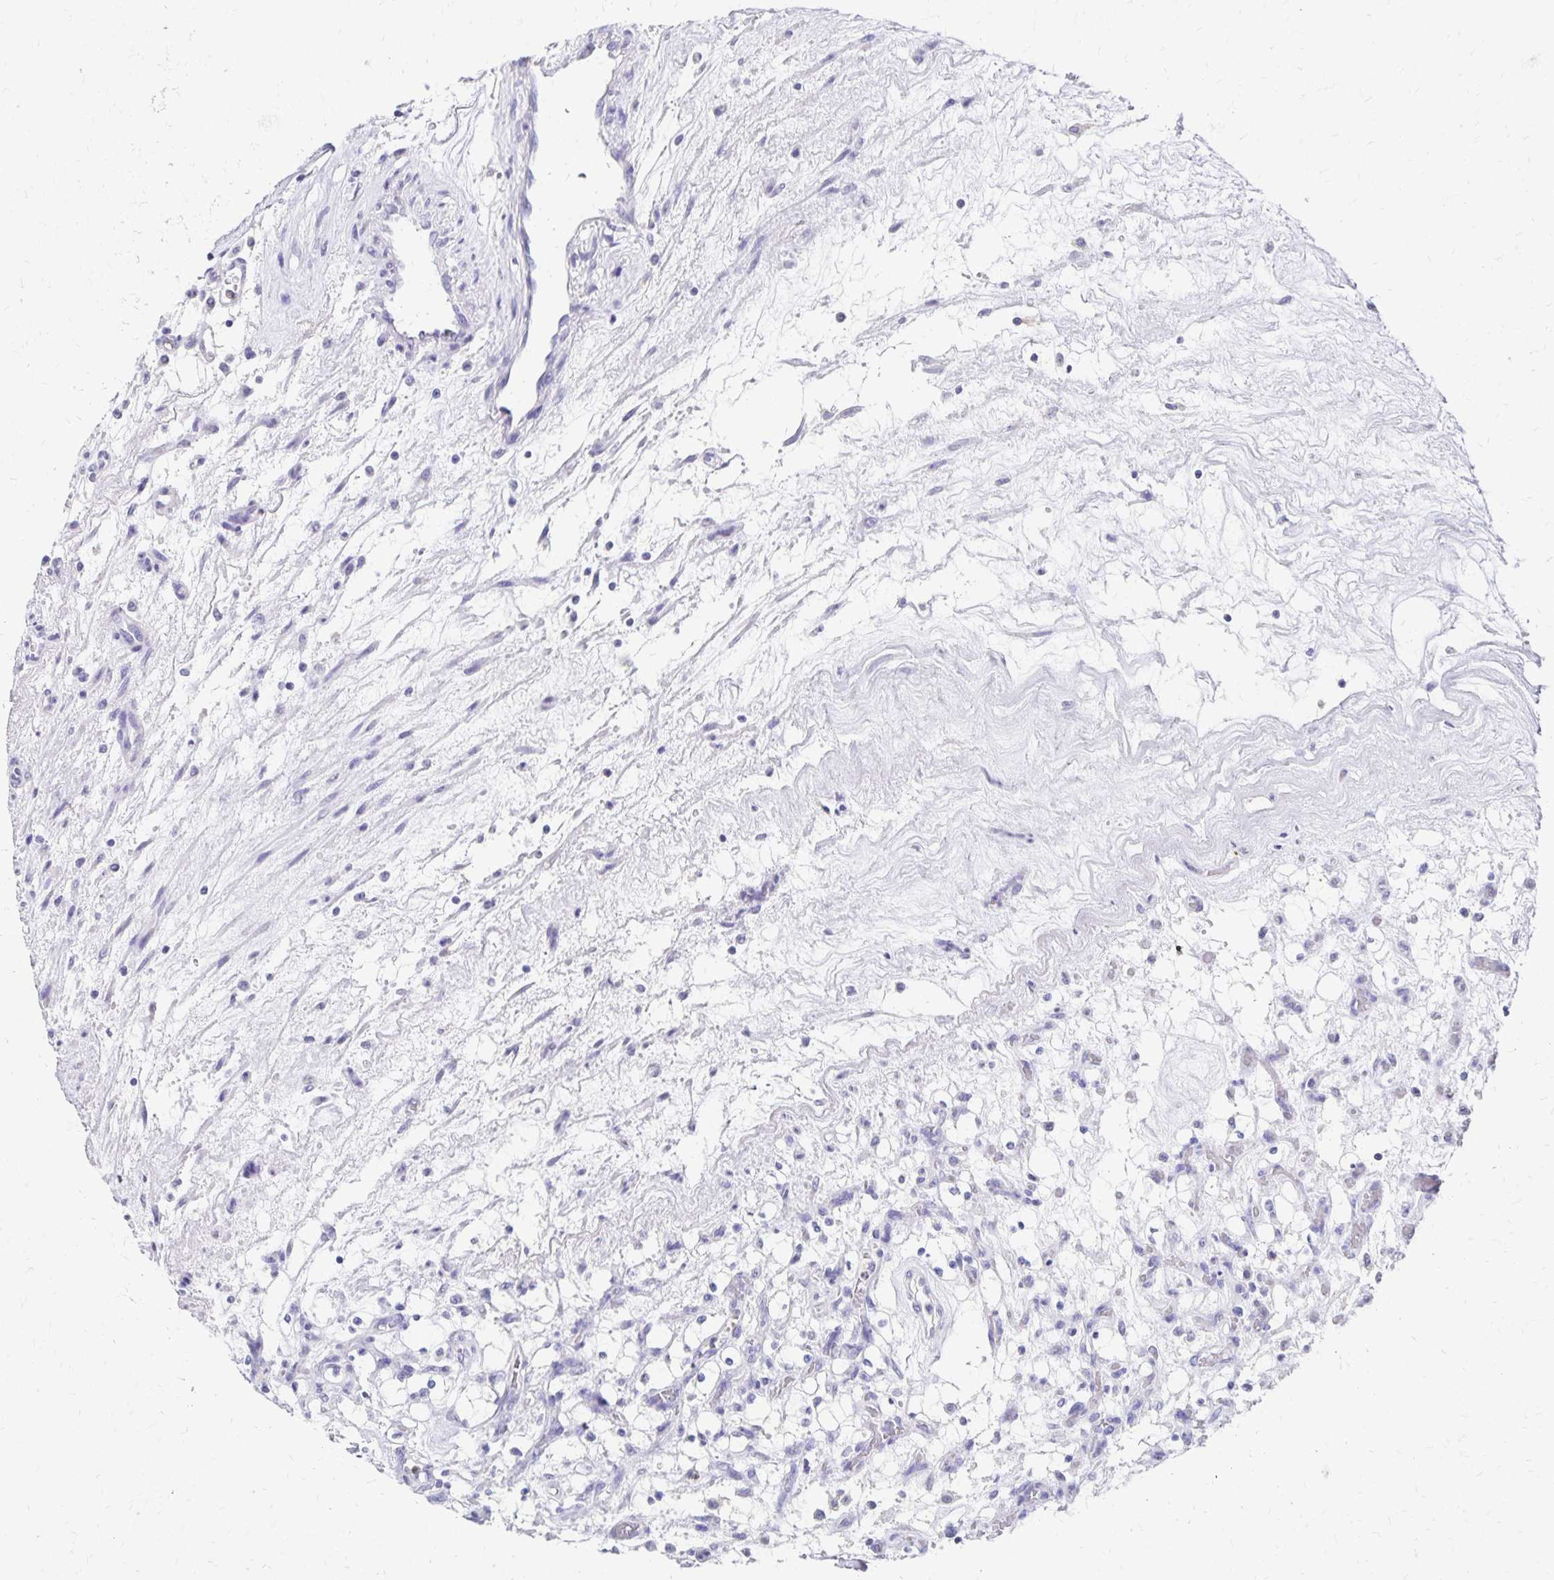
{"staining": {"intensity": "negative", "quantity": "none", "location": "none"}, "tissue": "renal cancer", "cell_type": "Tumor cells", "image_type": "cancer", "snomed": [{"axis": "morphology", "description": "Adenocarcinoma, NOS"}, {"axis": "topography", "description": "Kidney"}], "caption": "The histopathology image reveals no staining of tumor cells in renal adenocarcinoma.", "gene": "DYNLT4", "patient": {"sex": "female", "age": 69}}